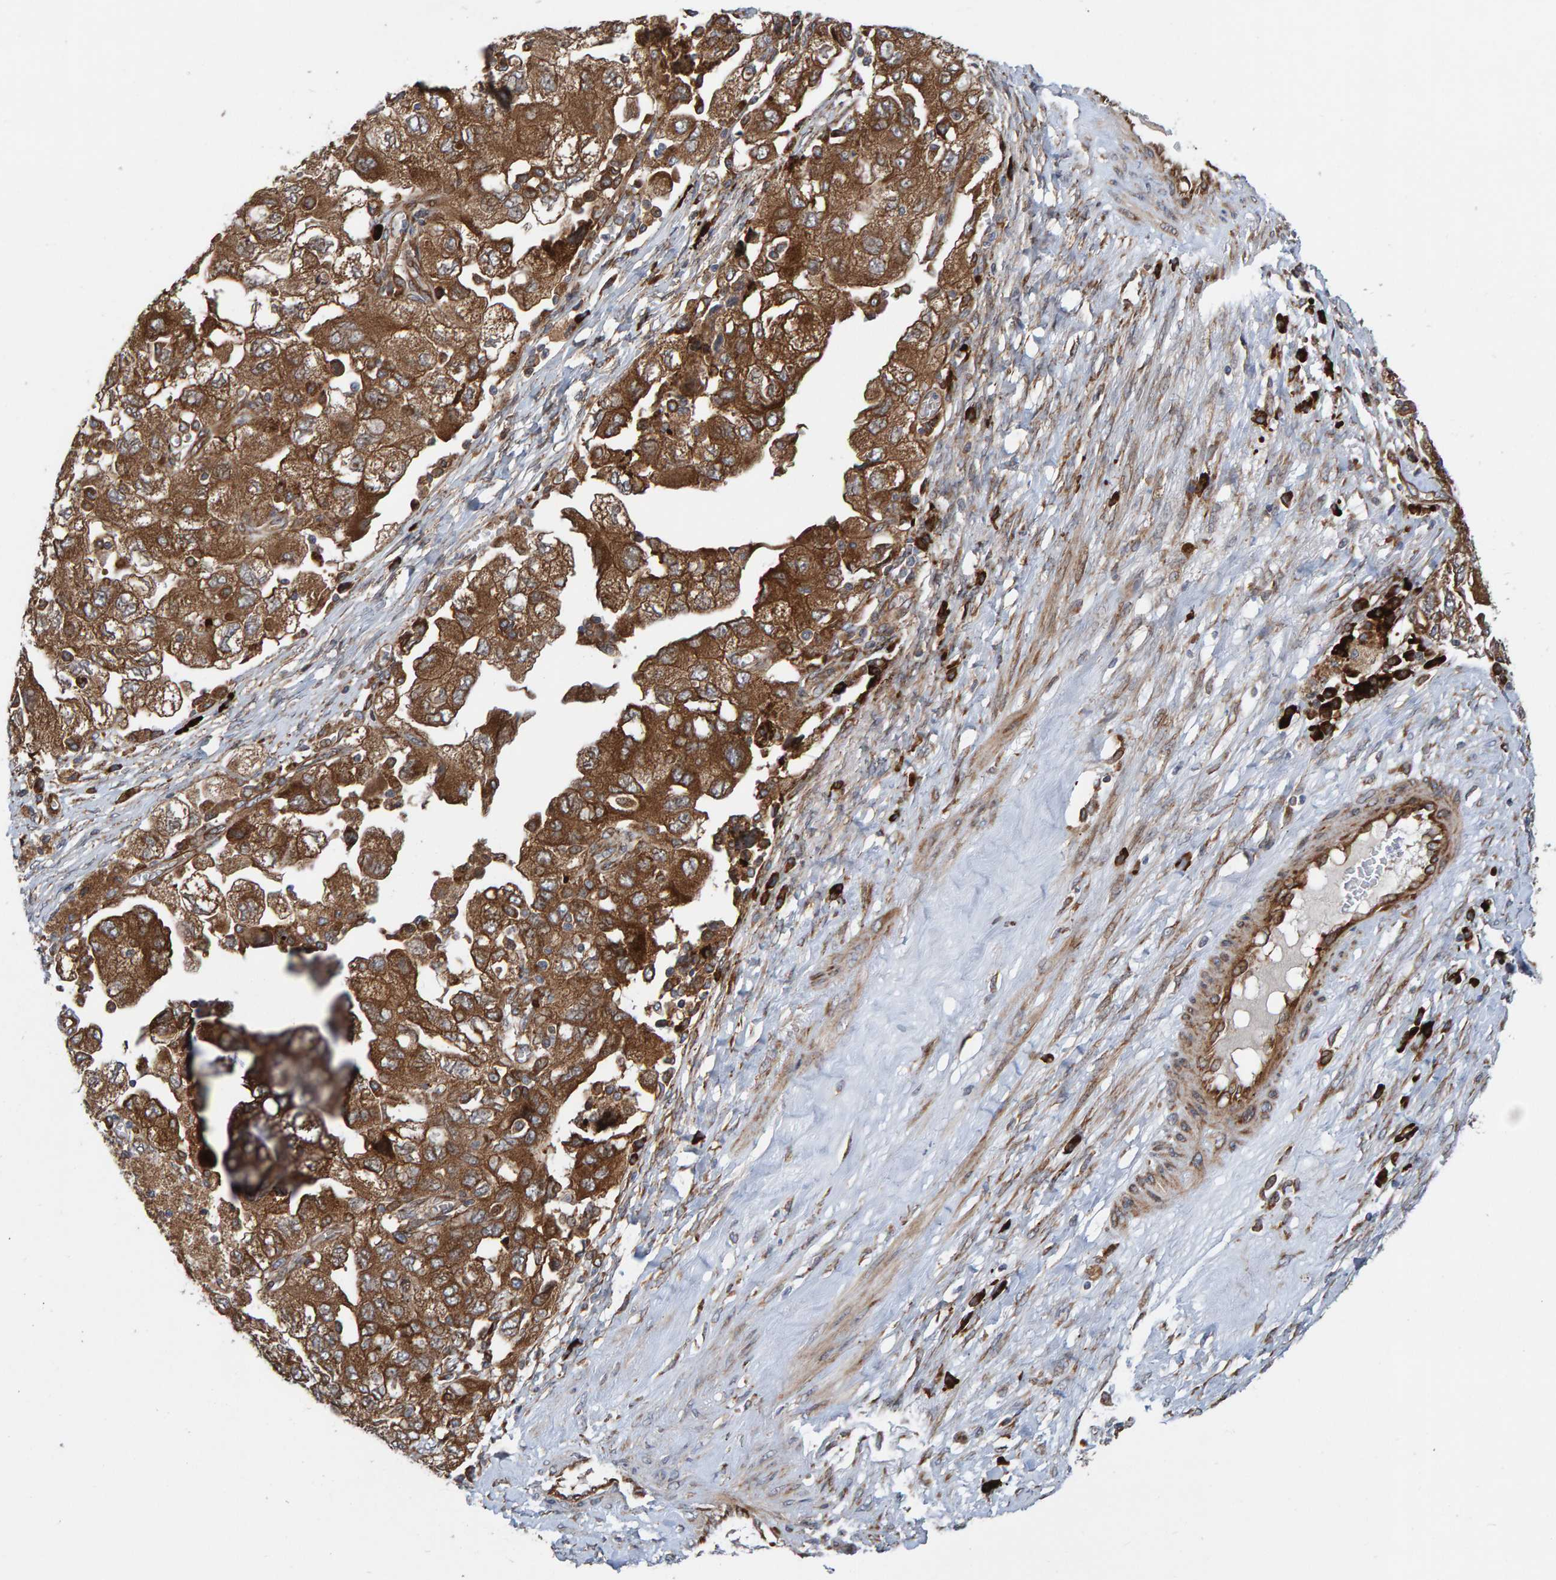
{"staining": {"intensity": "moderate", "quantity": ">75%", "location": "cytoplasmic/membranous"}, "tissue": "ovarian cancer", "cell_type": "Tumor cells", "image_type": "cancer", "snomed": [{"axis": "morphology", "description": "Carcinoma, NOS"}, {"axis": "morphology", "description": "Cystadenocarcinoma, serous, NOS"}, {"axis": "topography", "description": "Ovary"}], "caption": "Immunohistochemistry (IHC) (DAB) staining of human serous cystadenocarcinoma (ovarian) displays moderate cytoplasmic/membranous protein expression in about >75% of tumor cells. The staining was performed using DAB, with brown indicating positive protein expression. Nuclei are stained blue with hematoxylin.", "gene": "KIAA0753", "patient": {"sex": "female", "age": 69}}